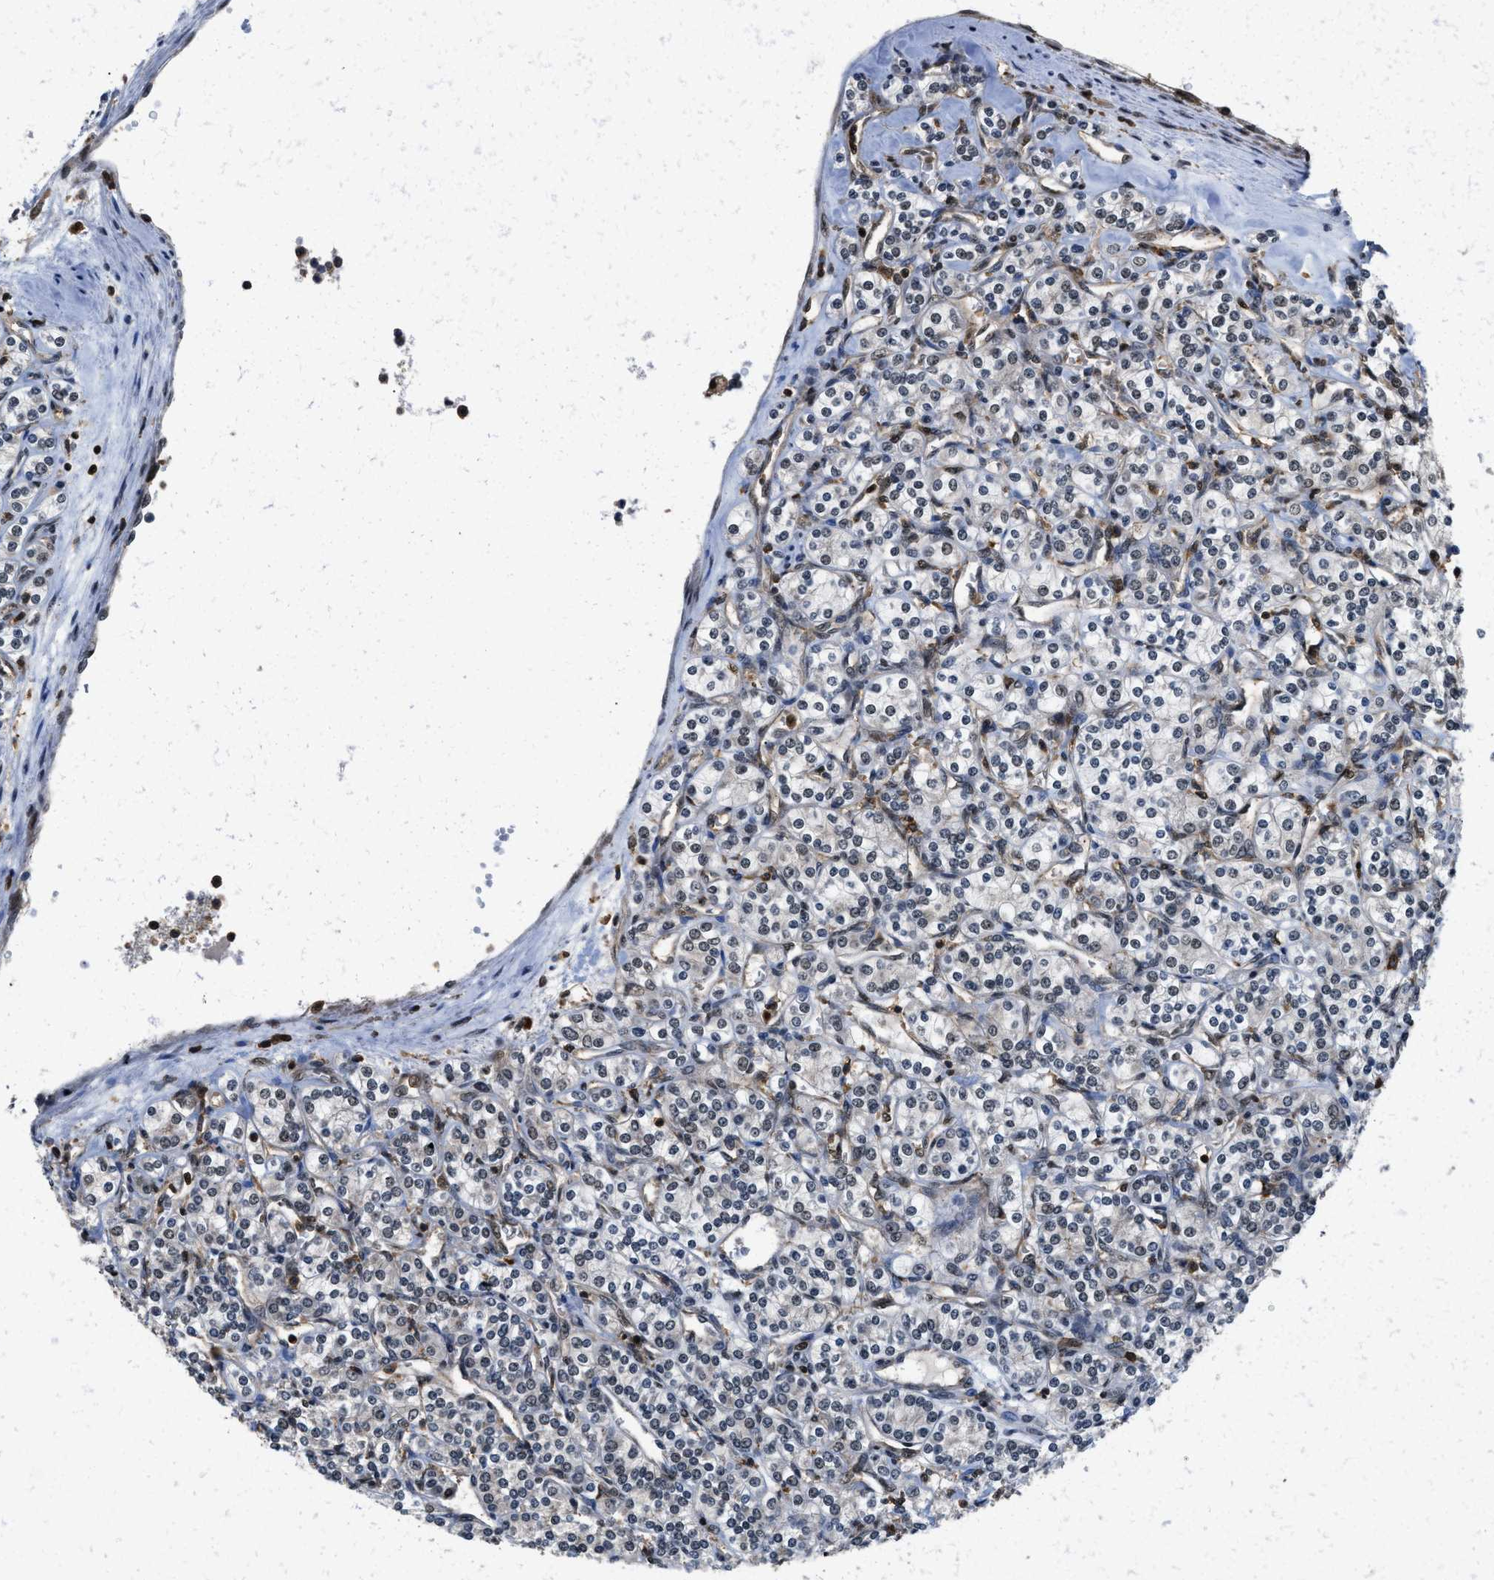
{"staining": {"intensity": "negative", "quantity": "none", "location": "none"}, "tissue": "renal cancer", "cell_type": "Tumor cells", "image_type": "cancer", "snomed": [{"axis": "morphology", "description": "Adenocarcinoma, NOS"}, {"axis": "topography", "description": "Kidney"}], "caption": "Immunohistochemistry image of neoplastic tissue: renal cancer (adenocarcinoma) stained with DAB (3,3'-diaminobenzidine) shows no significant protein staining in tumor cells.", "gene": "ATF7IP", "patient": {"sex": "male", "age": 77}}